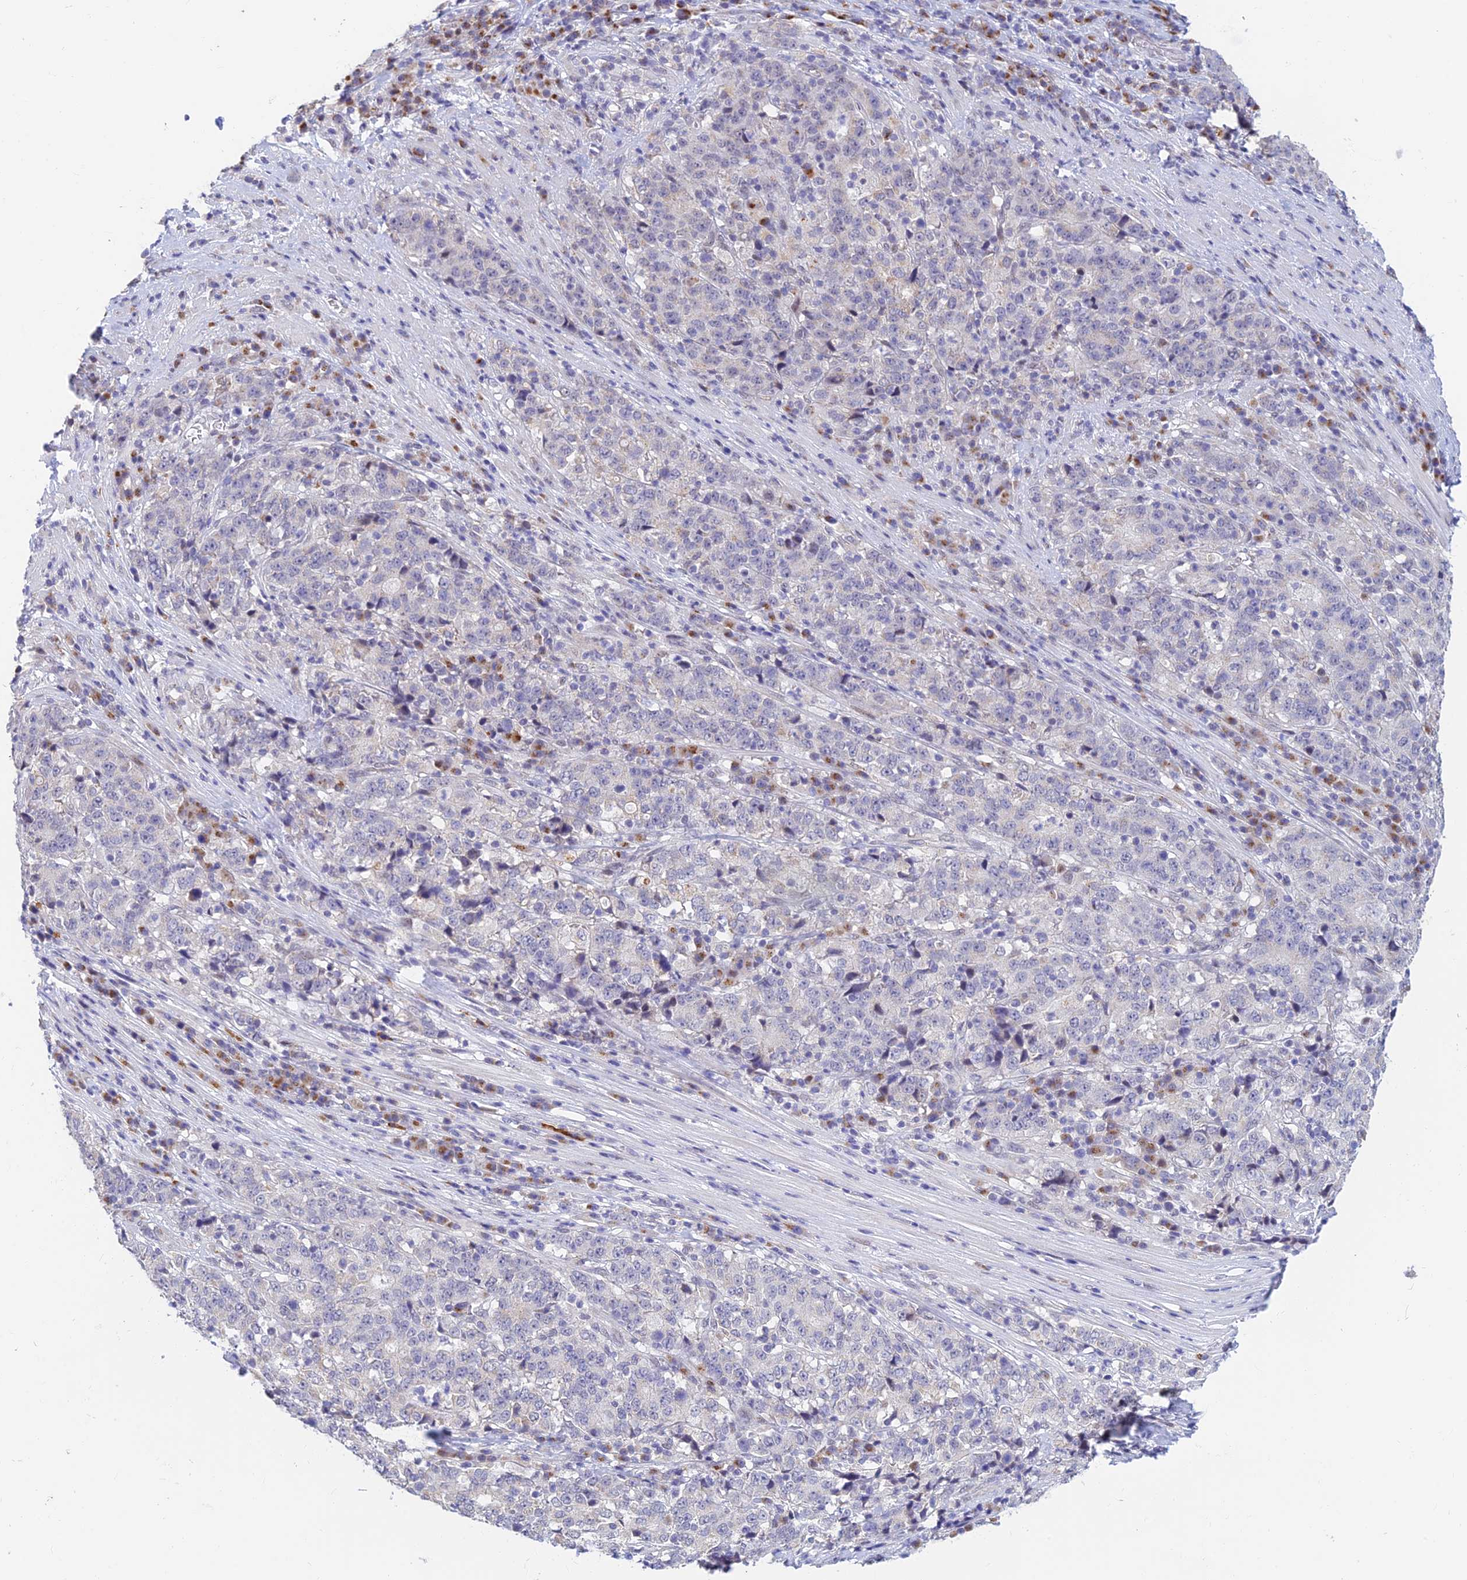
{"staining": {"intensity": "negative", "quantity": "none", "location": "none"}, "tissue": "stomach cancer", "cell_type": "Tumor cells", "image_type": "cancer", "snomed": [{"axis": "morphology", "description": "Adenocarcinoma, NOS"}, {"axis": "topography", "description": "Stomach"}], "caption": "Immunohistochemical staining of adenocarcinoma (stomach) demonstrates no significant positivity in tumor cells. Brightfield microscopy of immunohistochemistry stained with DAB (brown) and hematoxylin (blue), captured at high magnification.", "gene": "INKA1", "patient": {"sex": "male", "age": 59}}